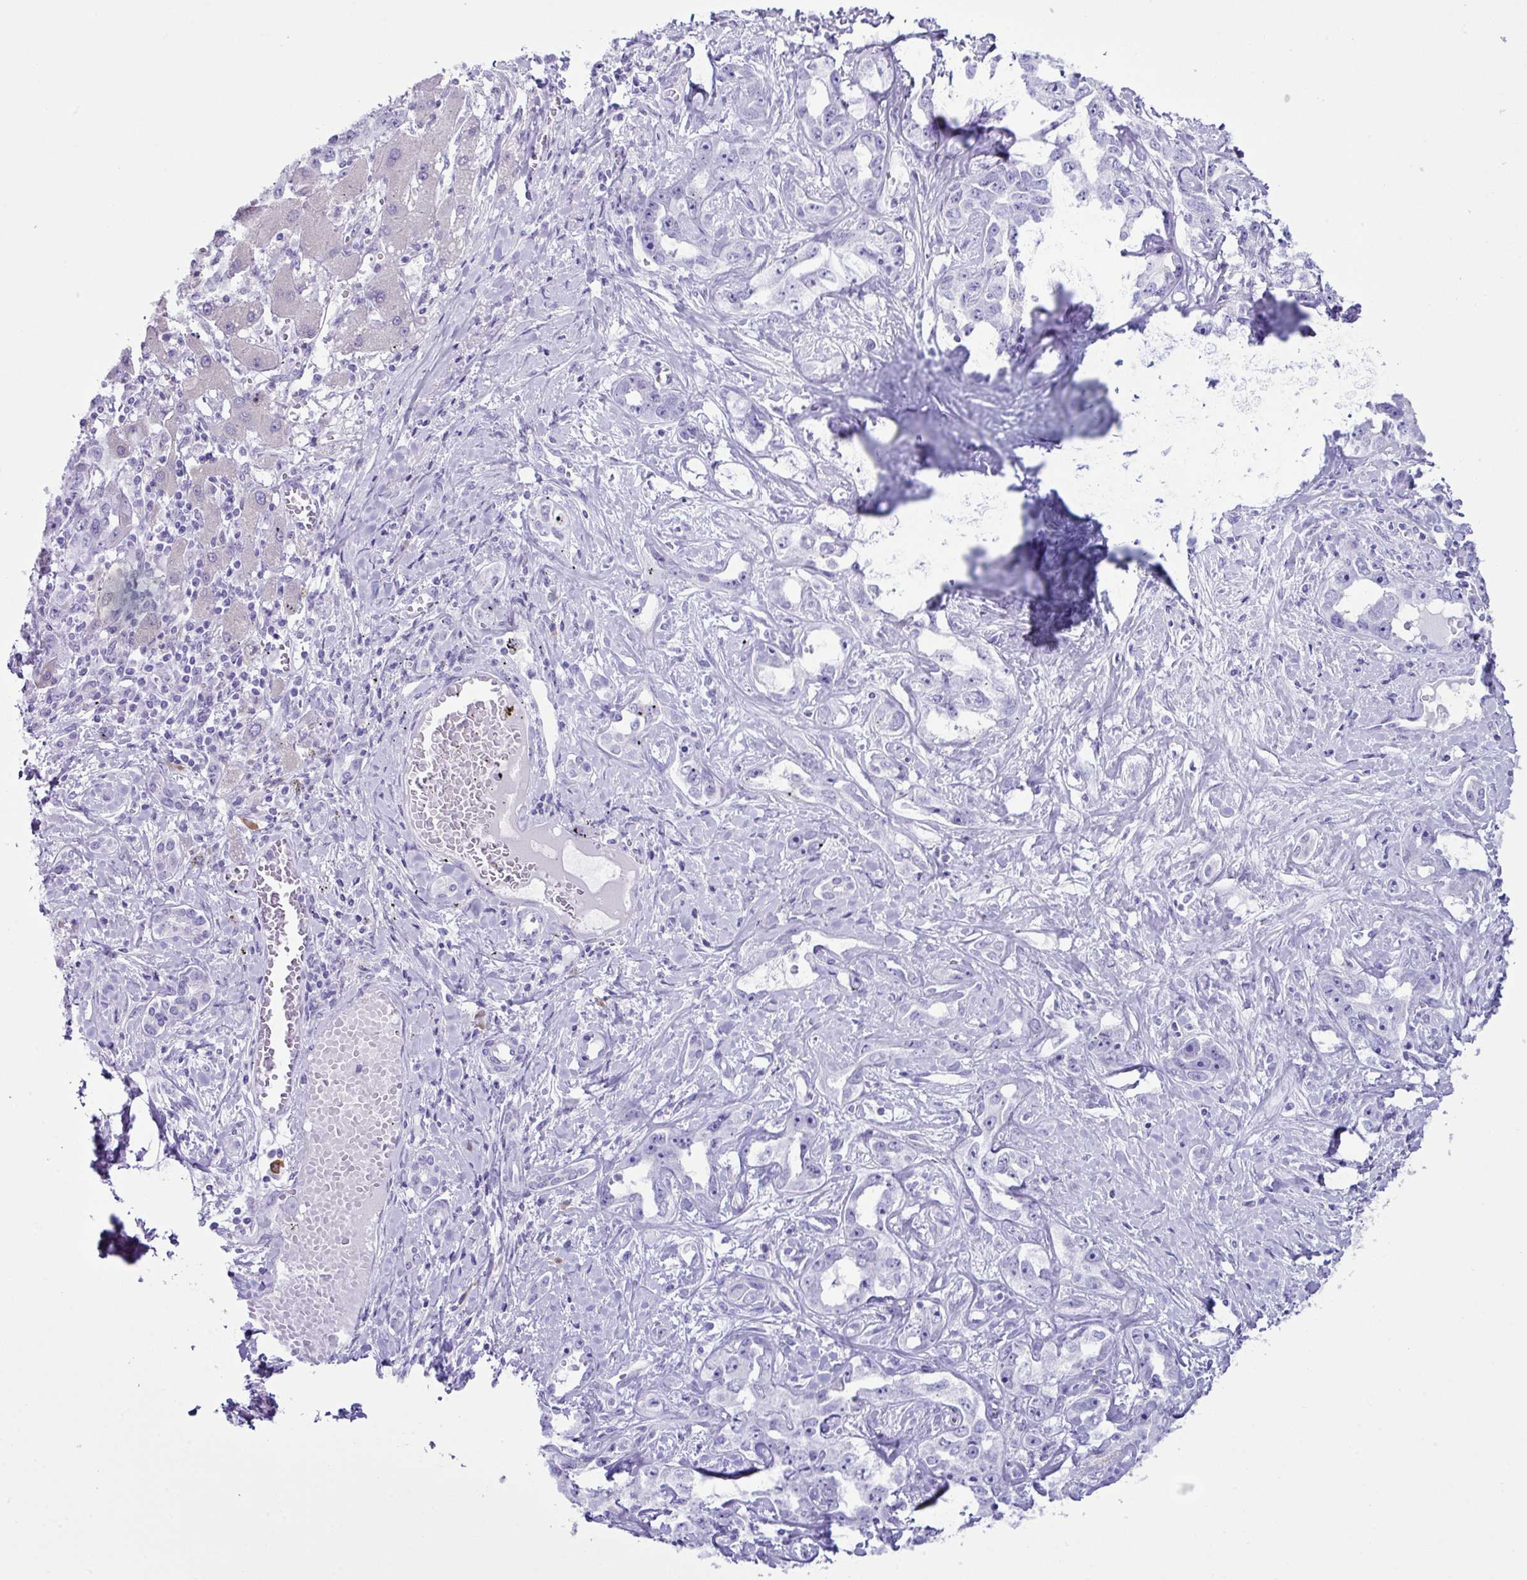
{"staining": {"intensity": "negative", "quantity": "none", "location": "none"}, "tissue": "liver cancer", "cell_type": "Tumor cells", "image_type": "cancer", "snomed": [{"axis": "morphology", "description": "Cholangiocarcinoma"}, {"axis": "topography", "description": "Liver"}], "caption": "This is an IHC histopathology image of cholangiocarcinoma (liver). There is no expression in tumor cells.", "gene": "RGS21", "patient": {"sex": "male", "age": 59}}